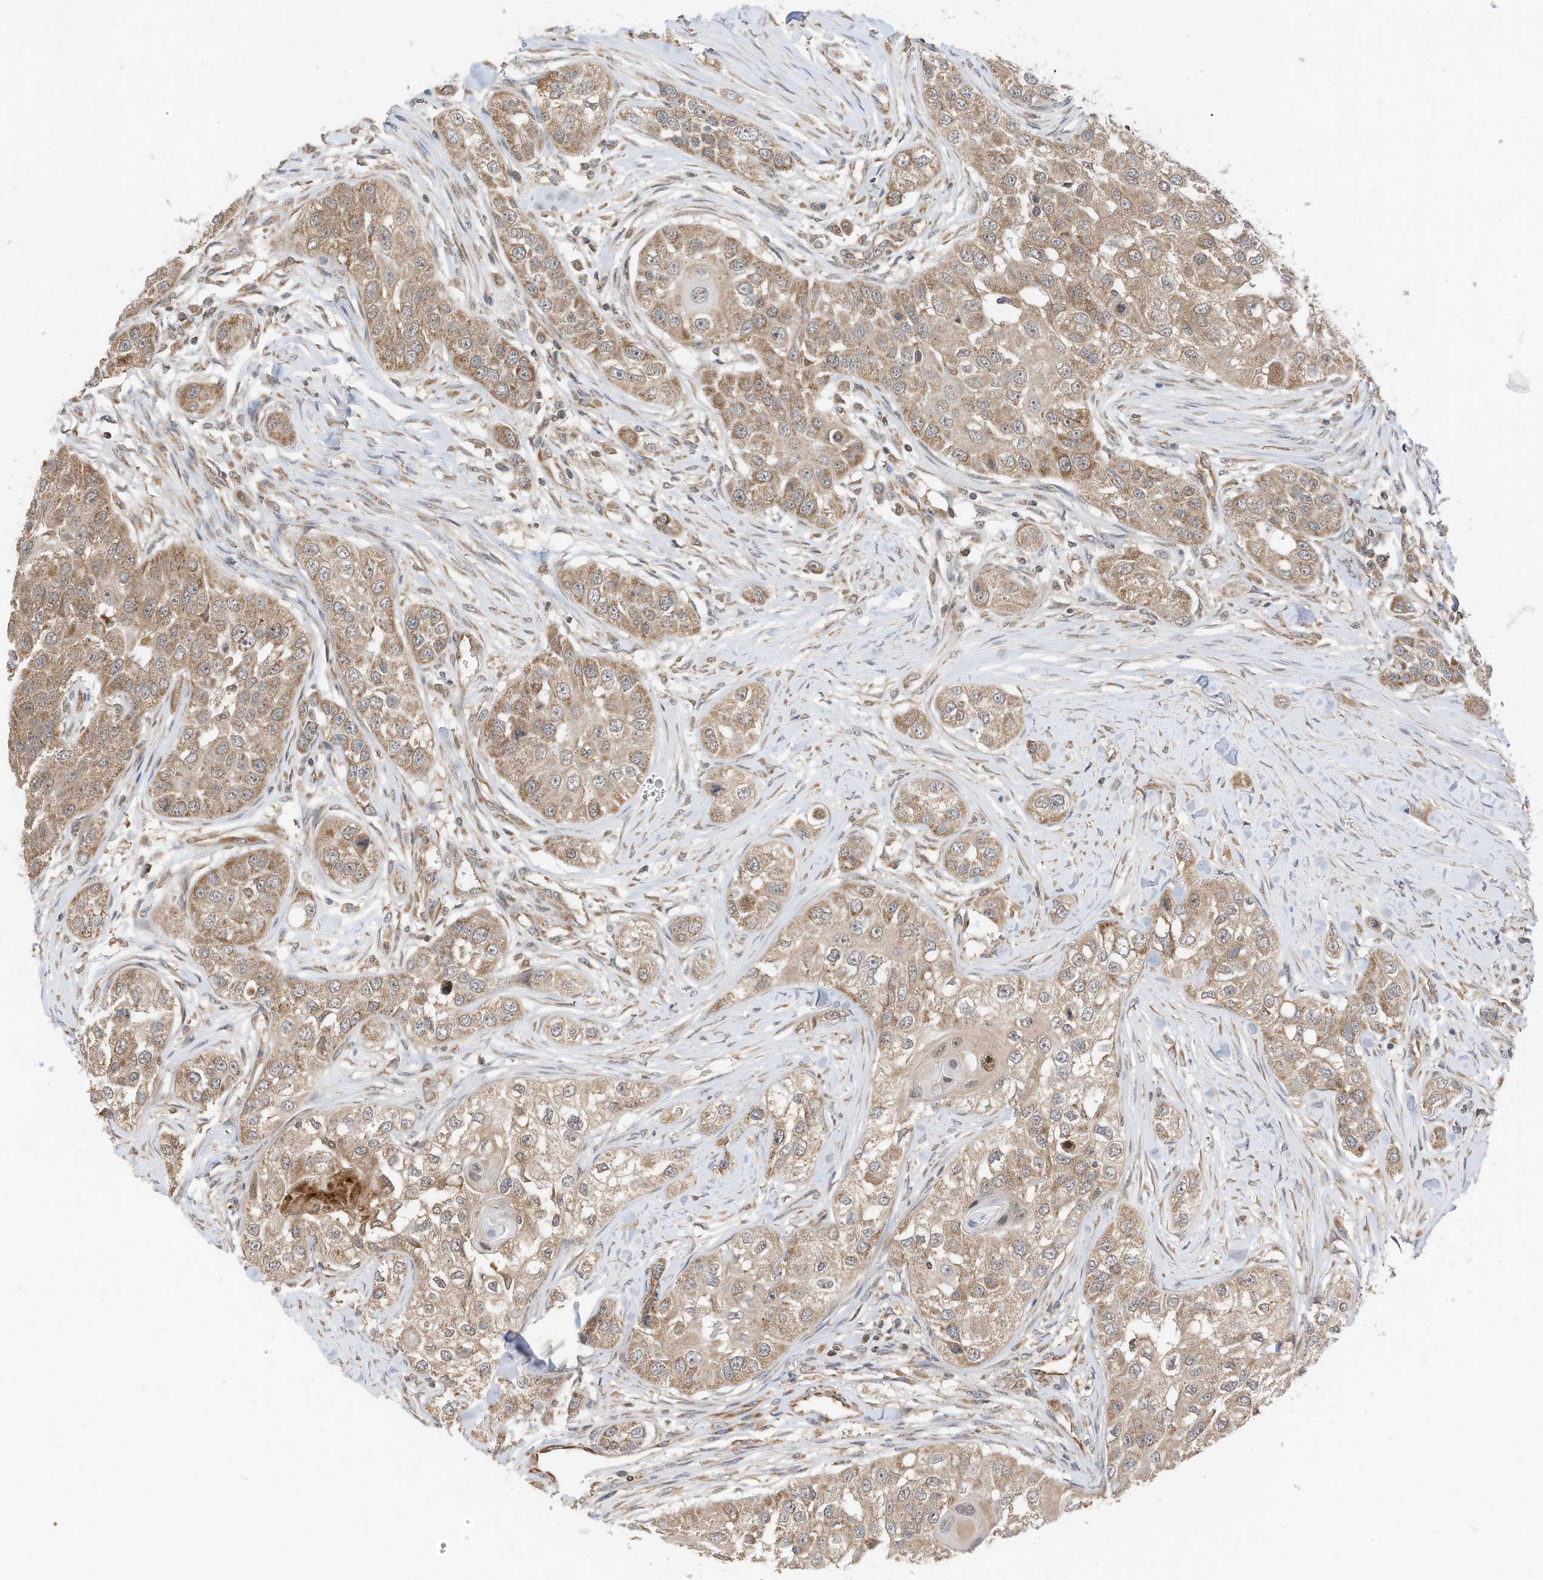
{"staining": {"intensity": "moderate", "quantity": ">75%", "location": "cytoplasmic/membranous,nuclear"}, "tissue": "head and neck cancer", "cell_type": "Tumor cells", "image_type": "cancer", "snomed": [{"axis": "morphology", "description": "Normal tissue, NOS"}, {"axis": "morphology", "description": "Squamous cell carcinoma, NOS"}, {"axis": "topography", "description": "Skeletal muscle"}, {"axis": "topography", "description": "Head-Neck"}], "caption": "Immunohistochemical staining of human head and neck squamous cell carcinoma shows medium levels of moderate cytoplasmic/membranous and nuclear positivity in approximately >75% of tumor cells.", "gene": "METTL6", "patient": {"sex": "male", "age": 51}}